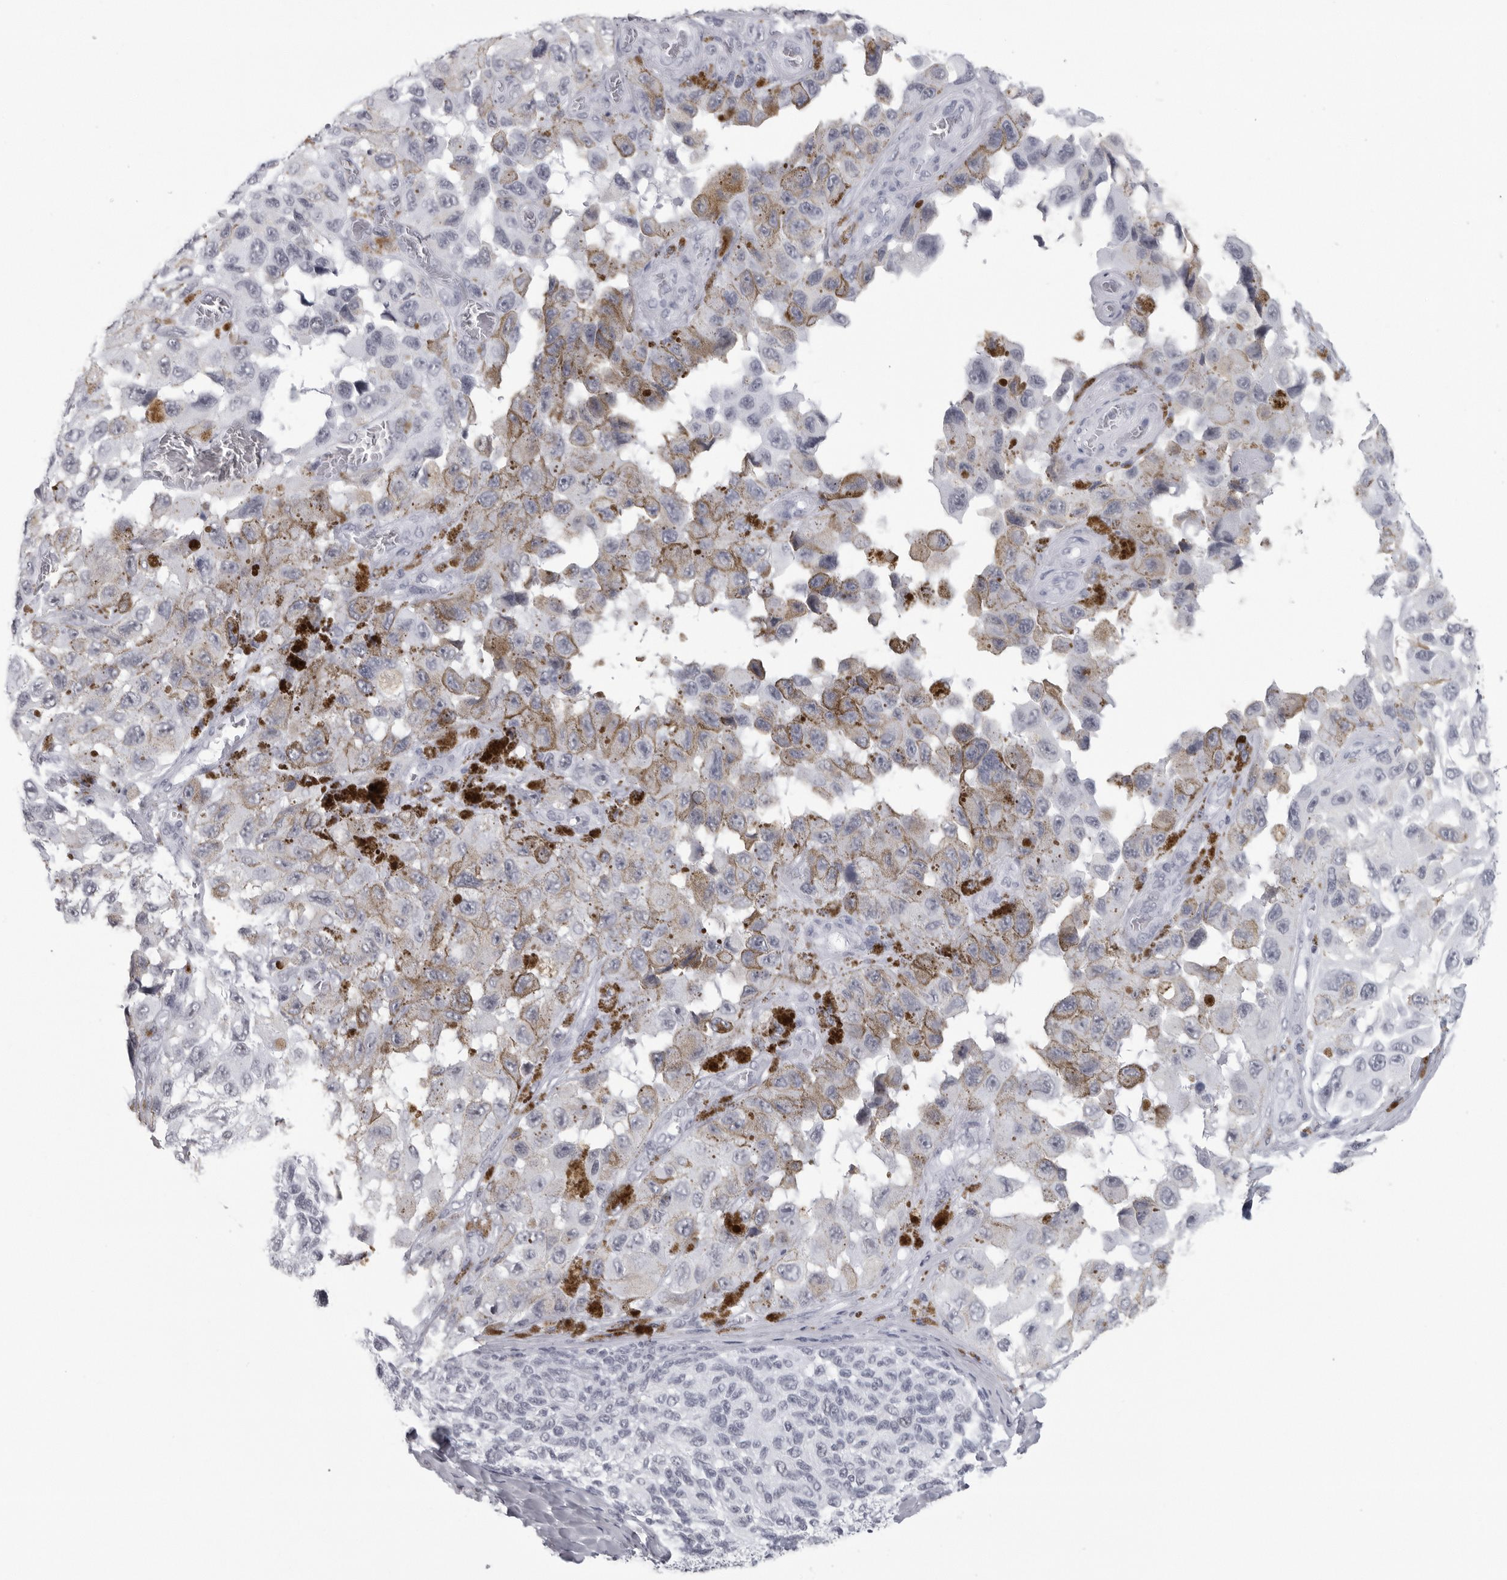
{"staining": {"intensity": "negative", "quantity": "none", "location": "none"}, "tissue": "melanoma", "cell_type": "Tumor cells", "image_type": "cancer", "snomed": [{"axis": "morphology", "description": "Malignant melanoma, NOS"}, {"axis": "topography", "description": "Skin"}], "caption": "An immunohistochemistry histopathology image of malignant melanoma is shown. There is no staining in tumor cells of malignant melanoma.", "gene": "ESPN", "patient": {"sex": "female", "age": 73}}